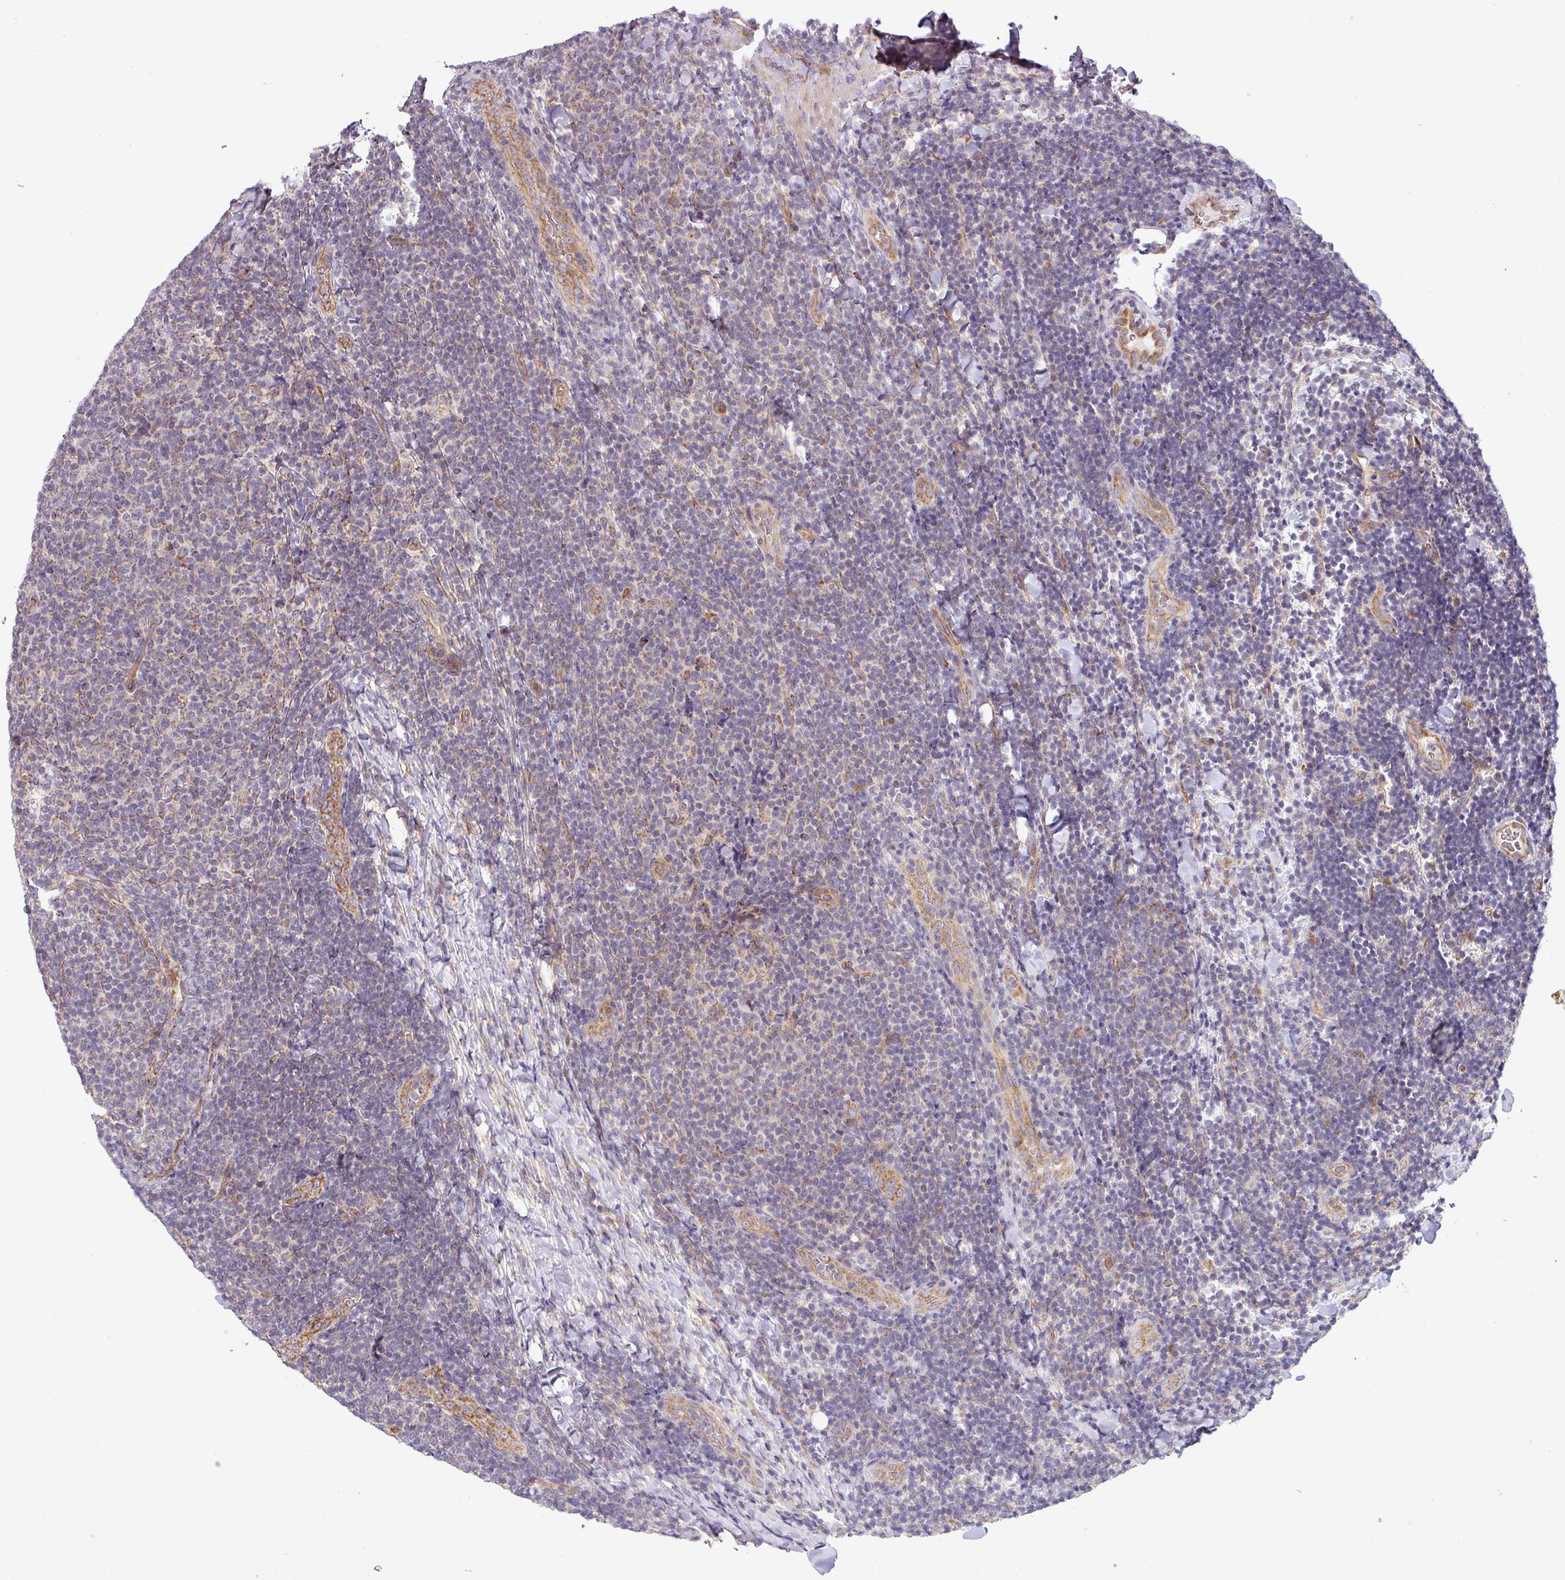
{"staining": {"intensity": "weak", "quantity": "25%-75%", "location": "cytoplasmic/membranous"}, "tissue": "lymphoma", "cell_type": "Tumor cells", "image_type": "cancer", "snomed": [{"axis": "morphology", "description": "Malignant lymphoma, non-Hodgkin's type, Low grade"}, {"axis": "topography", "description": "Lymph node"}], "caption": "Protein staining of low-grade malignant lymphoma, non-Hodgkin's type tissue exhibits weak cytoplasmic/membranous positivity in approximately 25%-75% of tumor cells.", "gene": "TIMMDC1", "patient": {"sex": "male", "age": 66}}